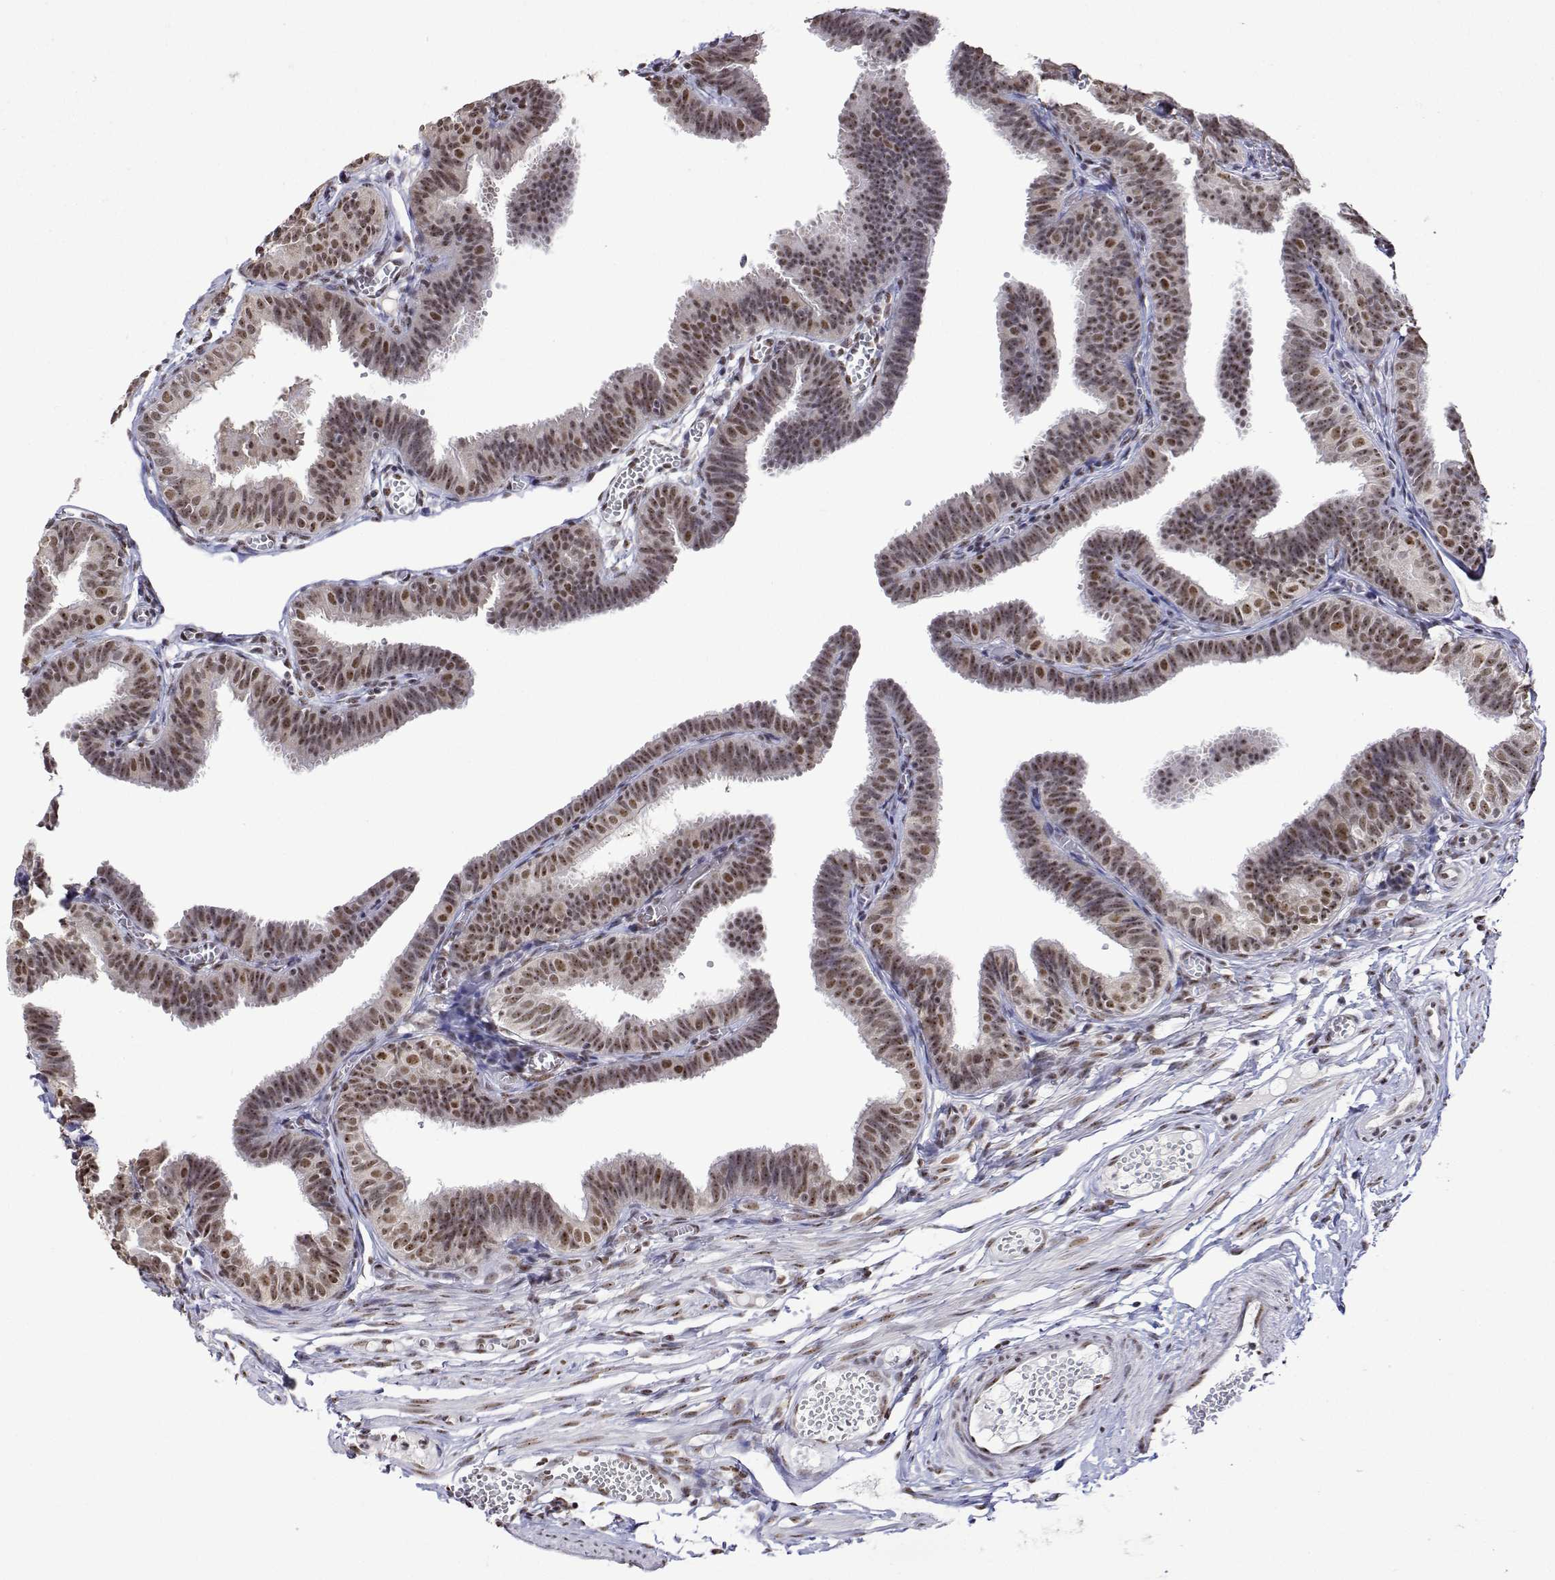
{"staining": {"intensity": "moderate", "quantity": ">75%", "location": "nuclear"}, "tissue": "fallopian tube", "cell_type": "Glandular cells", "image_type": "normal", "snomed": [{"axis": "morphology", "description": "Normal tissue, NOS"}, {"axis": "topography", "description": "Fallopian tube"}], "caption": "Glandular cells demonstrate moderate nuclear positivity in approximately >75% of cells in unremarkable fallopian tube. Using DAB (3,3'-diaminobenzidine) (brown) and hematoxylin (blue) stains, captured at high magnification using brightfield microscopy.", "gene": "ADAR", "patient": {"sex": "female", "age": 25}}